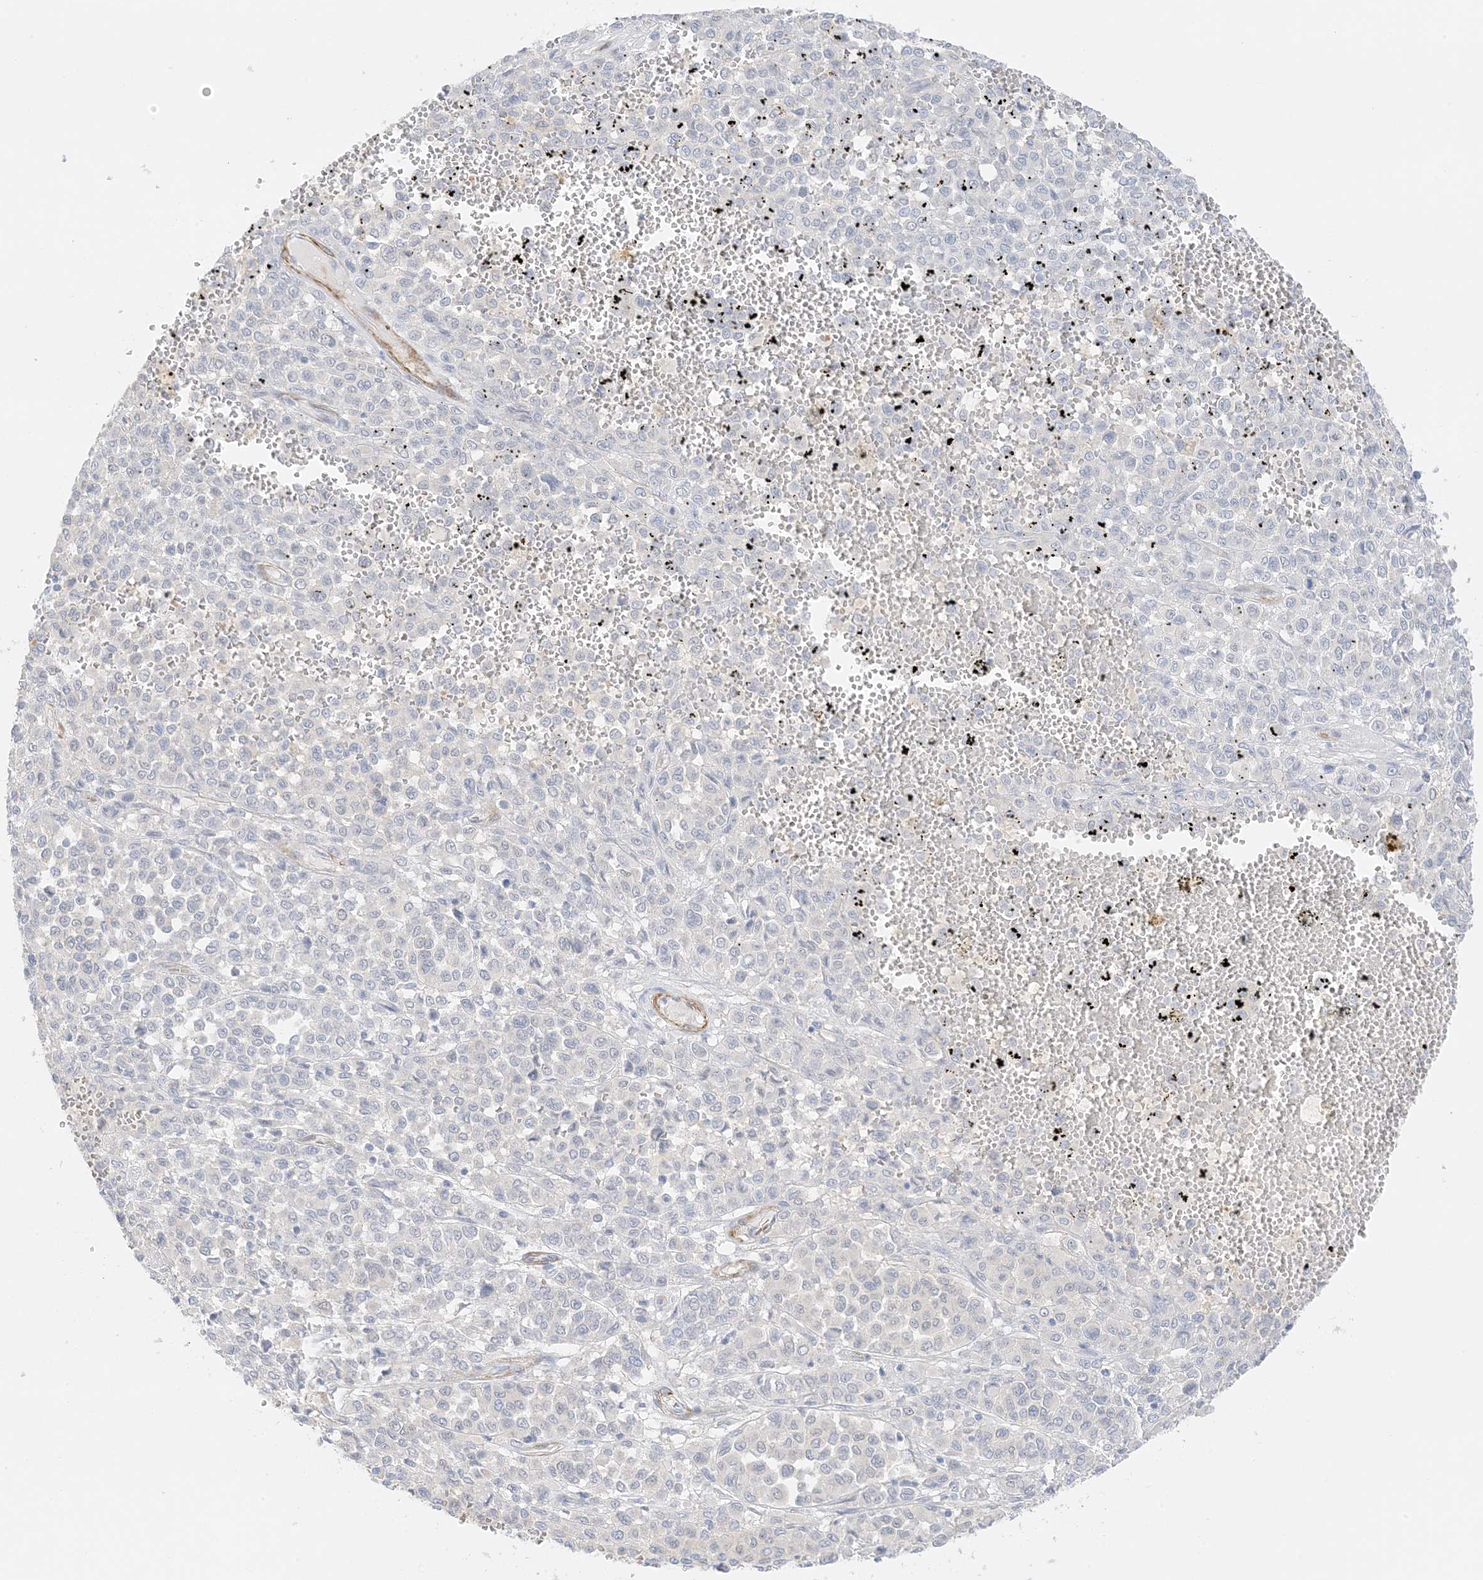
{"staining": {"intensity": "negative", "quantity": "none", "location": "none"}, "tissue": "melanoma", "cell_type": "Tumor cells", "image_type": "cancer", "snomed": [{"axis": "morphology", "description": "Malignant melanoma, Metastatic site"}, {"axis": "topography", "description": "Pancreas"}], "caption": "An image of human melanoma is negative for staining in tumor cells.", "gene": "SLC22A13", "patient": {"sex": "female", "age": 30}}